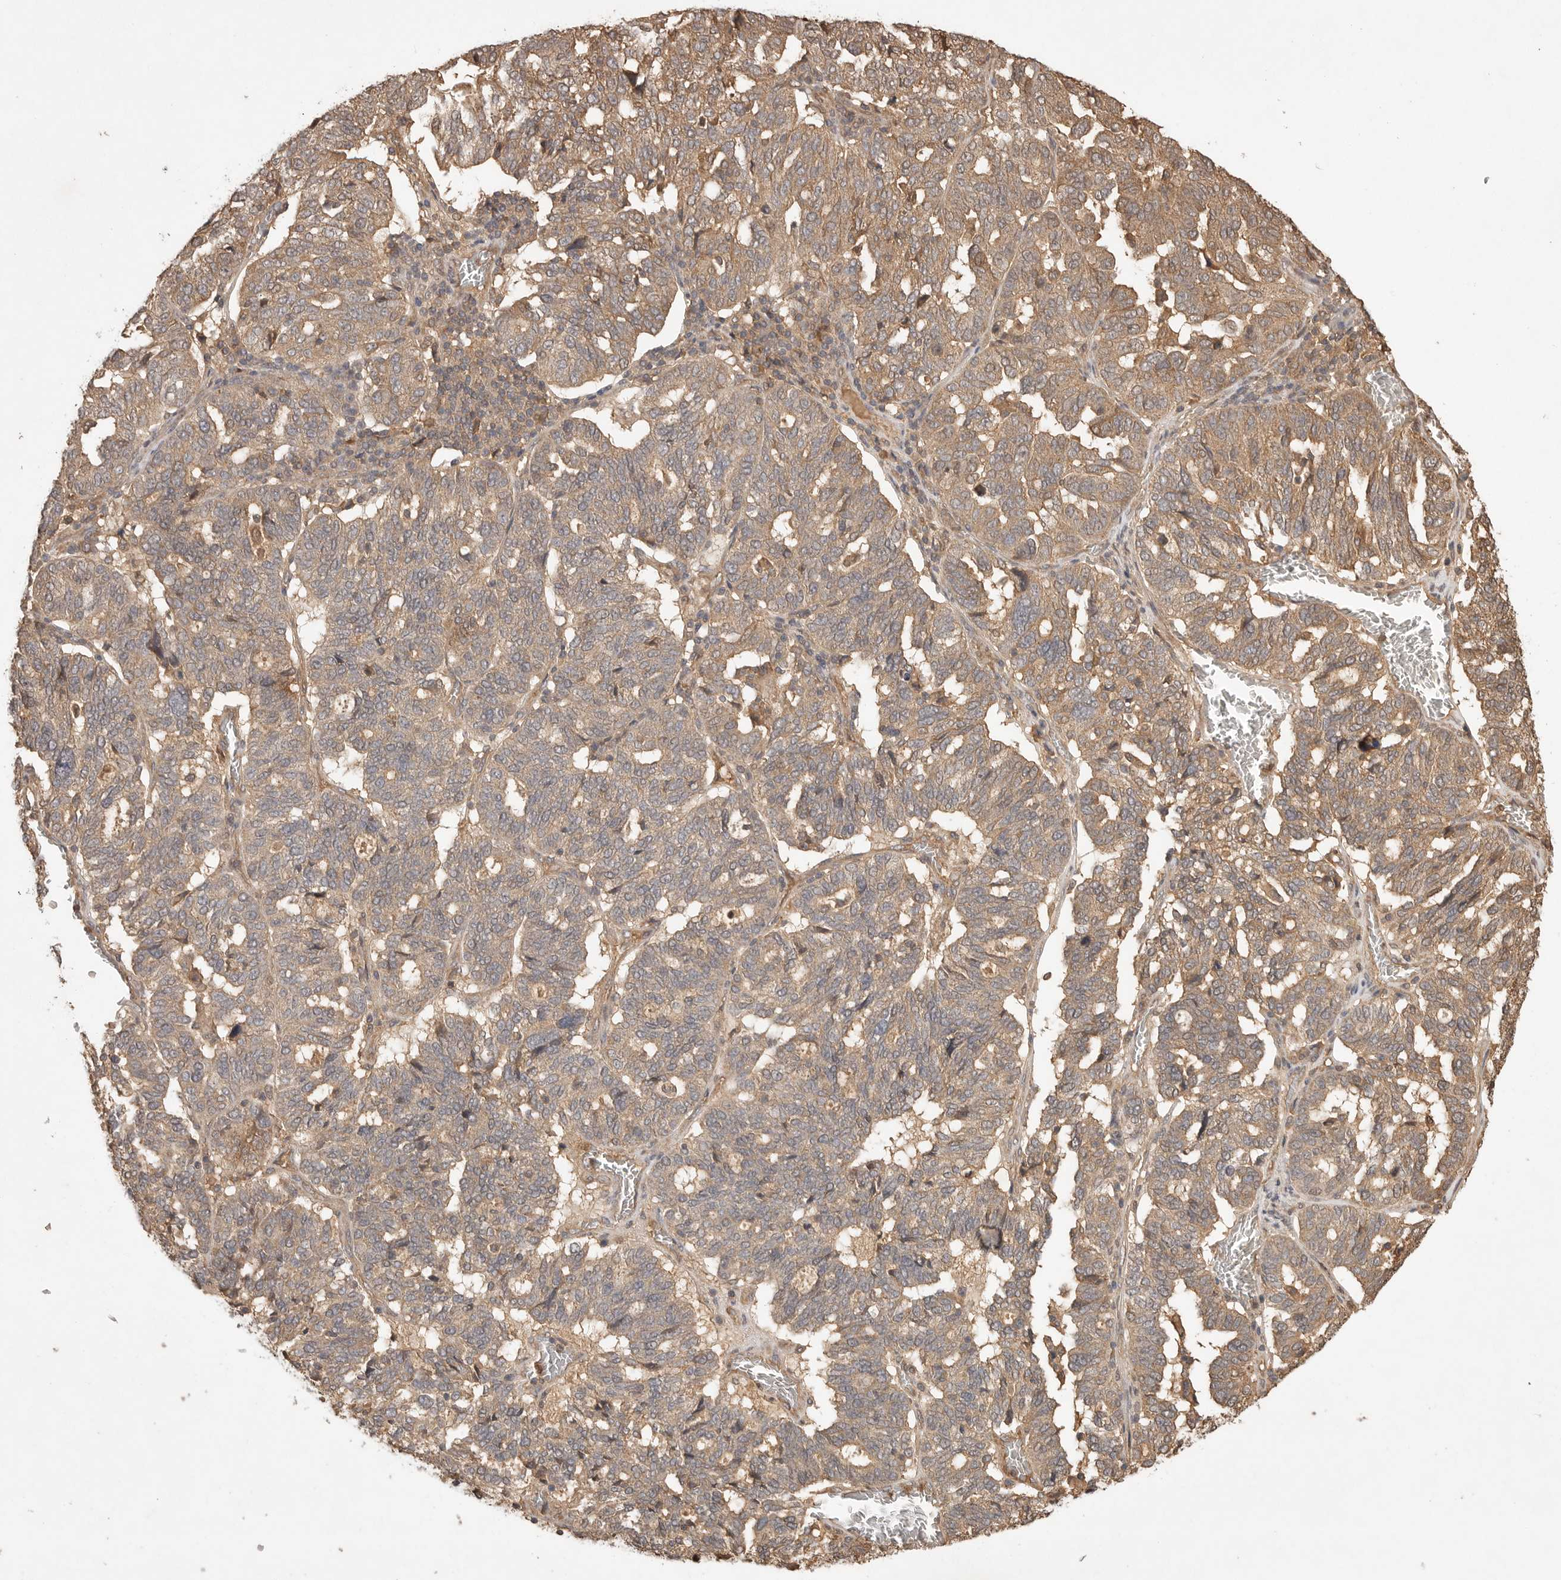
{"staining": {"intensity": "moderate", "quantity": ">75%", "location": "cytoplasmic/membranous"}, "tissue": "ovarian cancer", "cell_type": "Tumor cells", "image_type": "cancer", "snomed": [{"axis": "morphology", "description": "Cystadenocarcinoma, serous, NOS"}, {"axis": "topography", "description": "Ovary"}], "caption": "A brown stain highlights moderate cytoplasmic/membranous positivity of a protein in human ovarian serous cystadenocarcinoma tumor cells.", "gene": "PRMT3", "patient": {"sex": "female", "age": 59}}